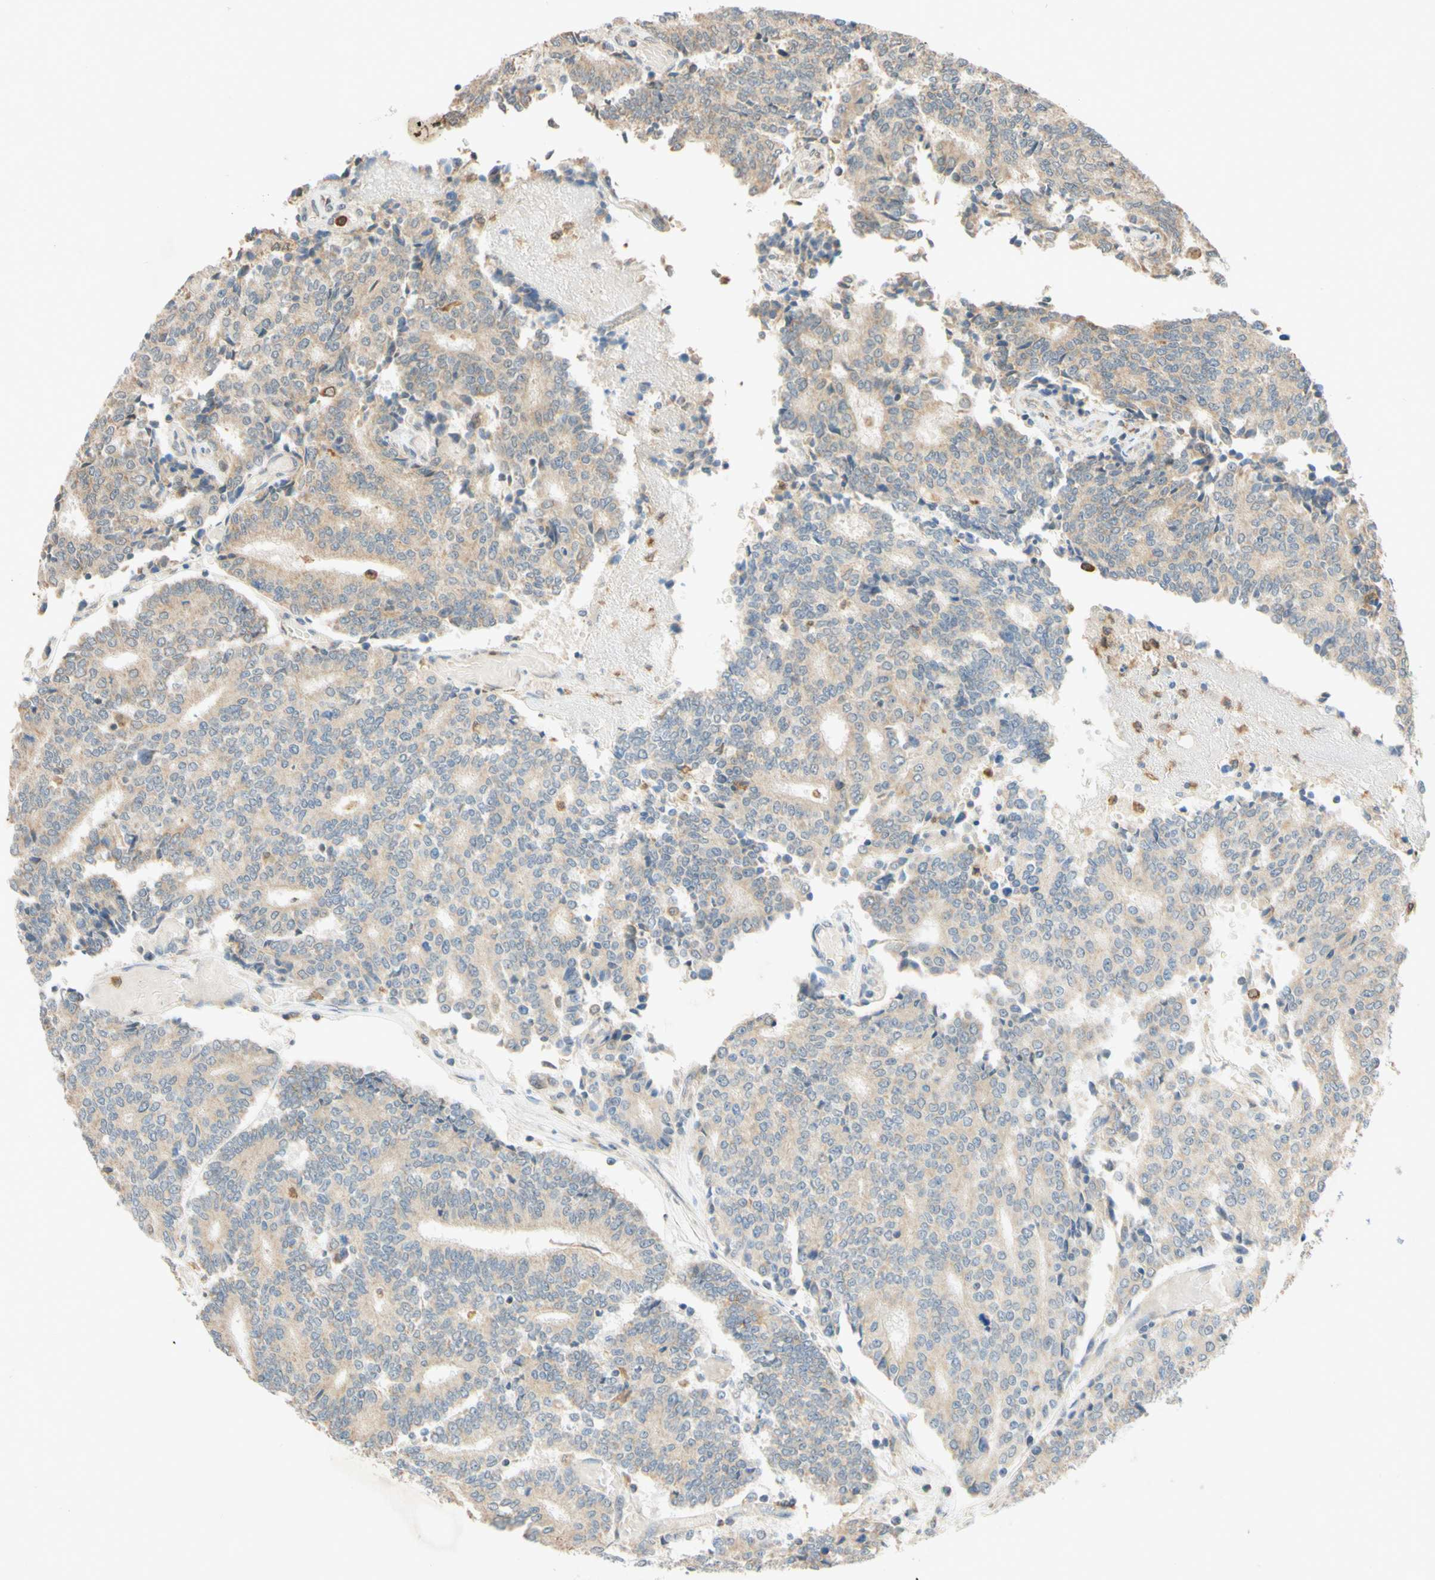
{"staining": {"intensity": "weak", "quantity": ">75%", "location": "cytoplasmic/membranous"}, "tissue": "prostate cancer", "cell_type": "Tumor cells", "image_type": "cancer", "snomed": [{"axis": "morphology", "description": "Normal tissue, NOS"}, {"axis": "morphology", "description": "Adenocarcinoma, High grade"}, {"axis": "topography", "description": "Prostate"}, {"axis": "topography", "description": "Seminal veicle"}], "caption": "Immunohistochemistry staining of prostate cancer (adenocarcinoma (high-grade)), which demonstrates low levels of weak cytoplasmic/membranous positivity in approximately >75% of tumor cells indicating weak cytoplasmic/membranous protein positivity. The staining was performed using DAB (3,3'-diaminobenzidine) (brown) for protein detection and nuclei were counterstained in hematoxylin (blue).", "gene": "GATA1", "patient": {"sex": "male", "age": 55}}